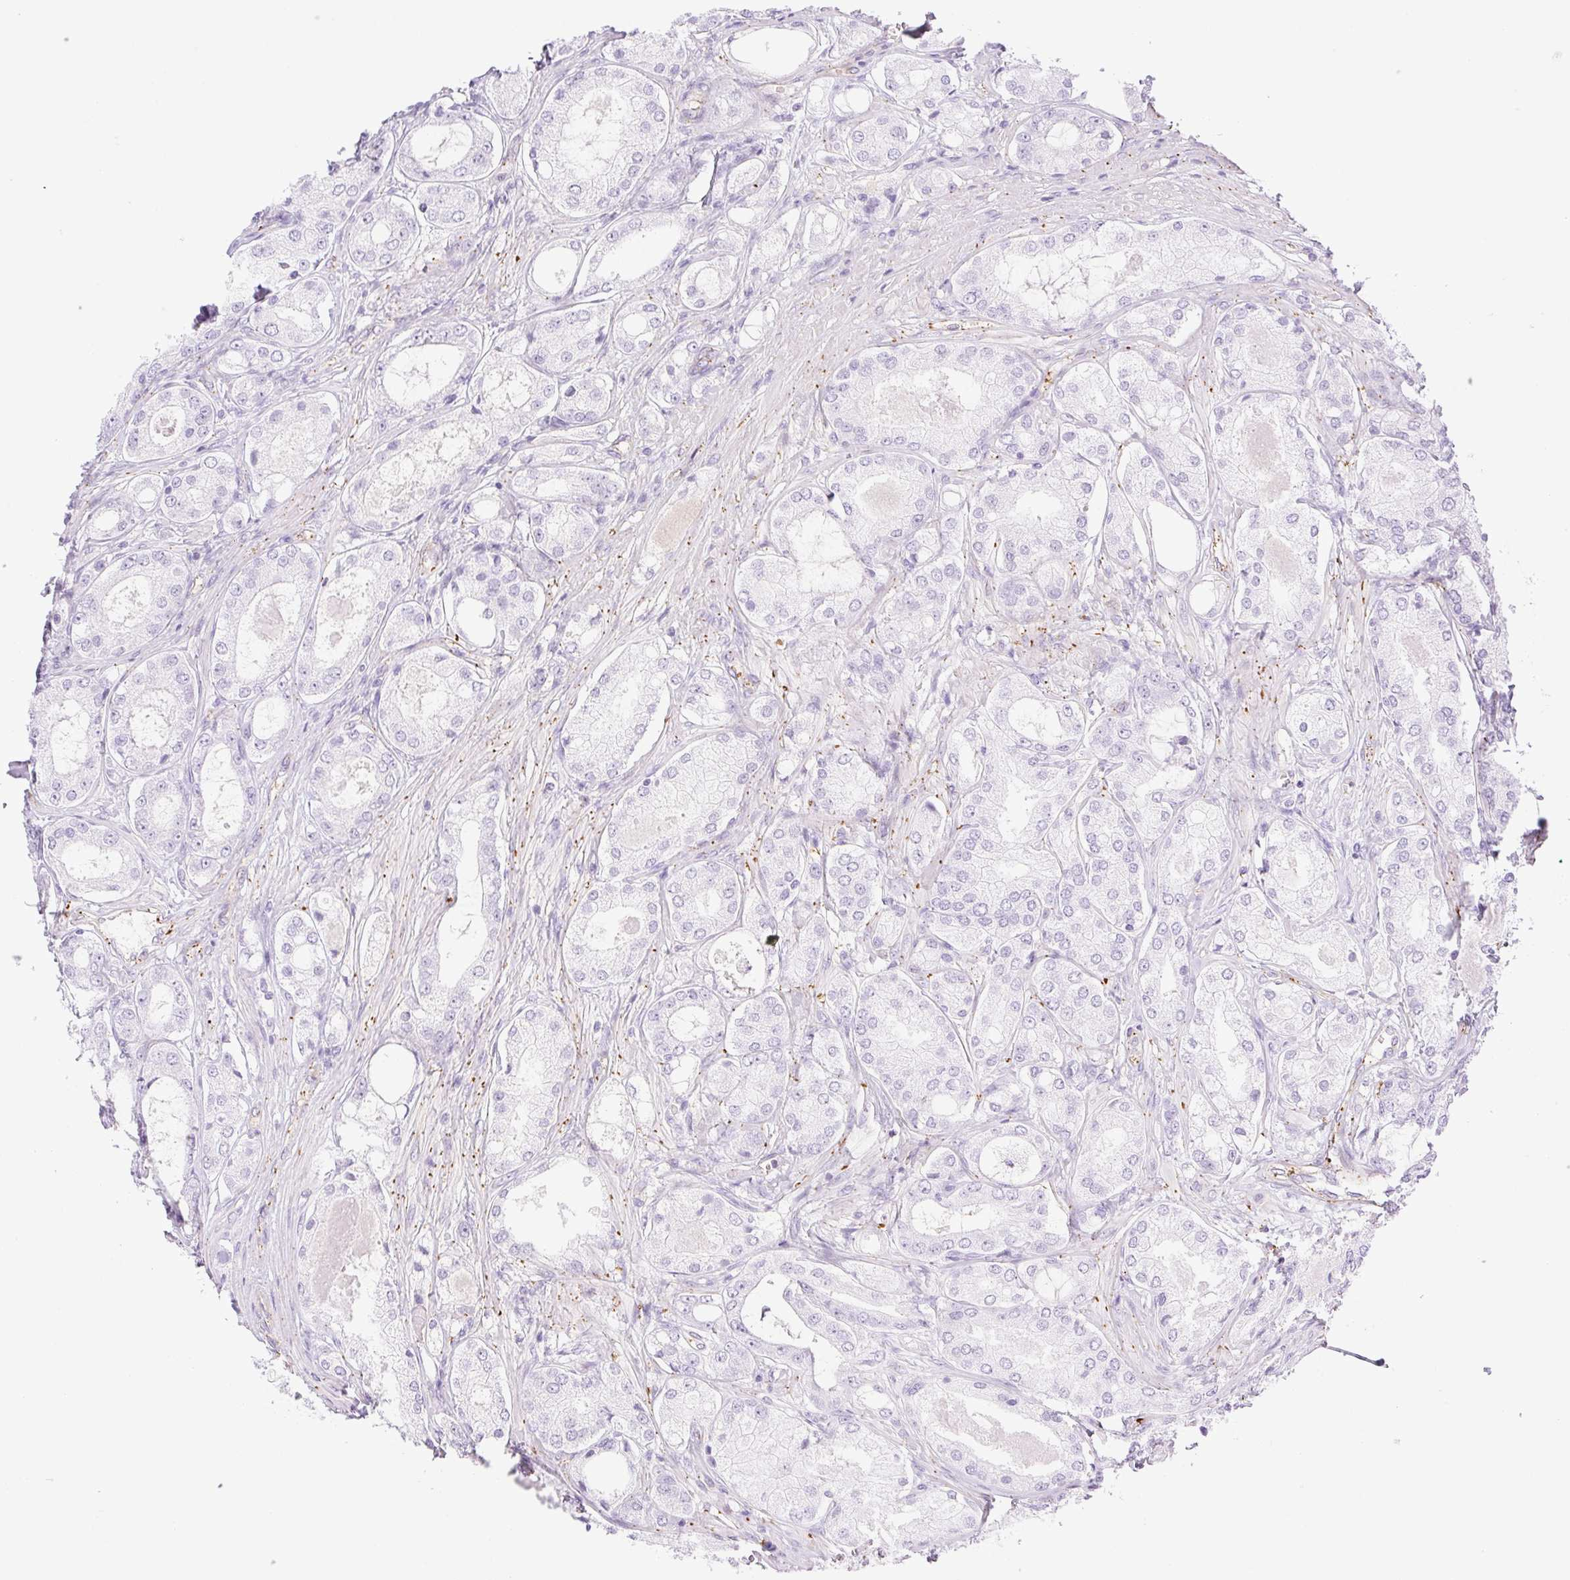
{"staining": {"intensity": "negative", "quantity": "none", "location": "none"}, "tissue": "prostate cancer", "cell_type": "Tumor cells", "image_type": "cancer", "snomed": [{"axis": "morphology", "description": "Adenocarcinoma, Low grade"}, {"axis": "topography", "description": "Prostate"}], "caption": "This is an immunohistochemistry photomicrograph of prostate low-grade adenocarcinoma. There is no expression in tumor cells.", "gene": "EHD3", "patient": {"sex": "male", "age": 68}}